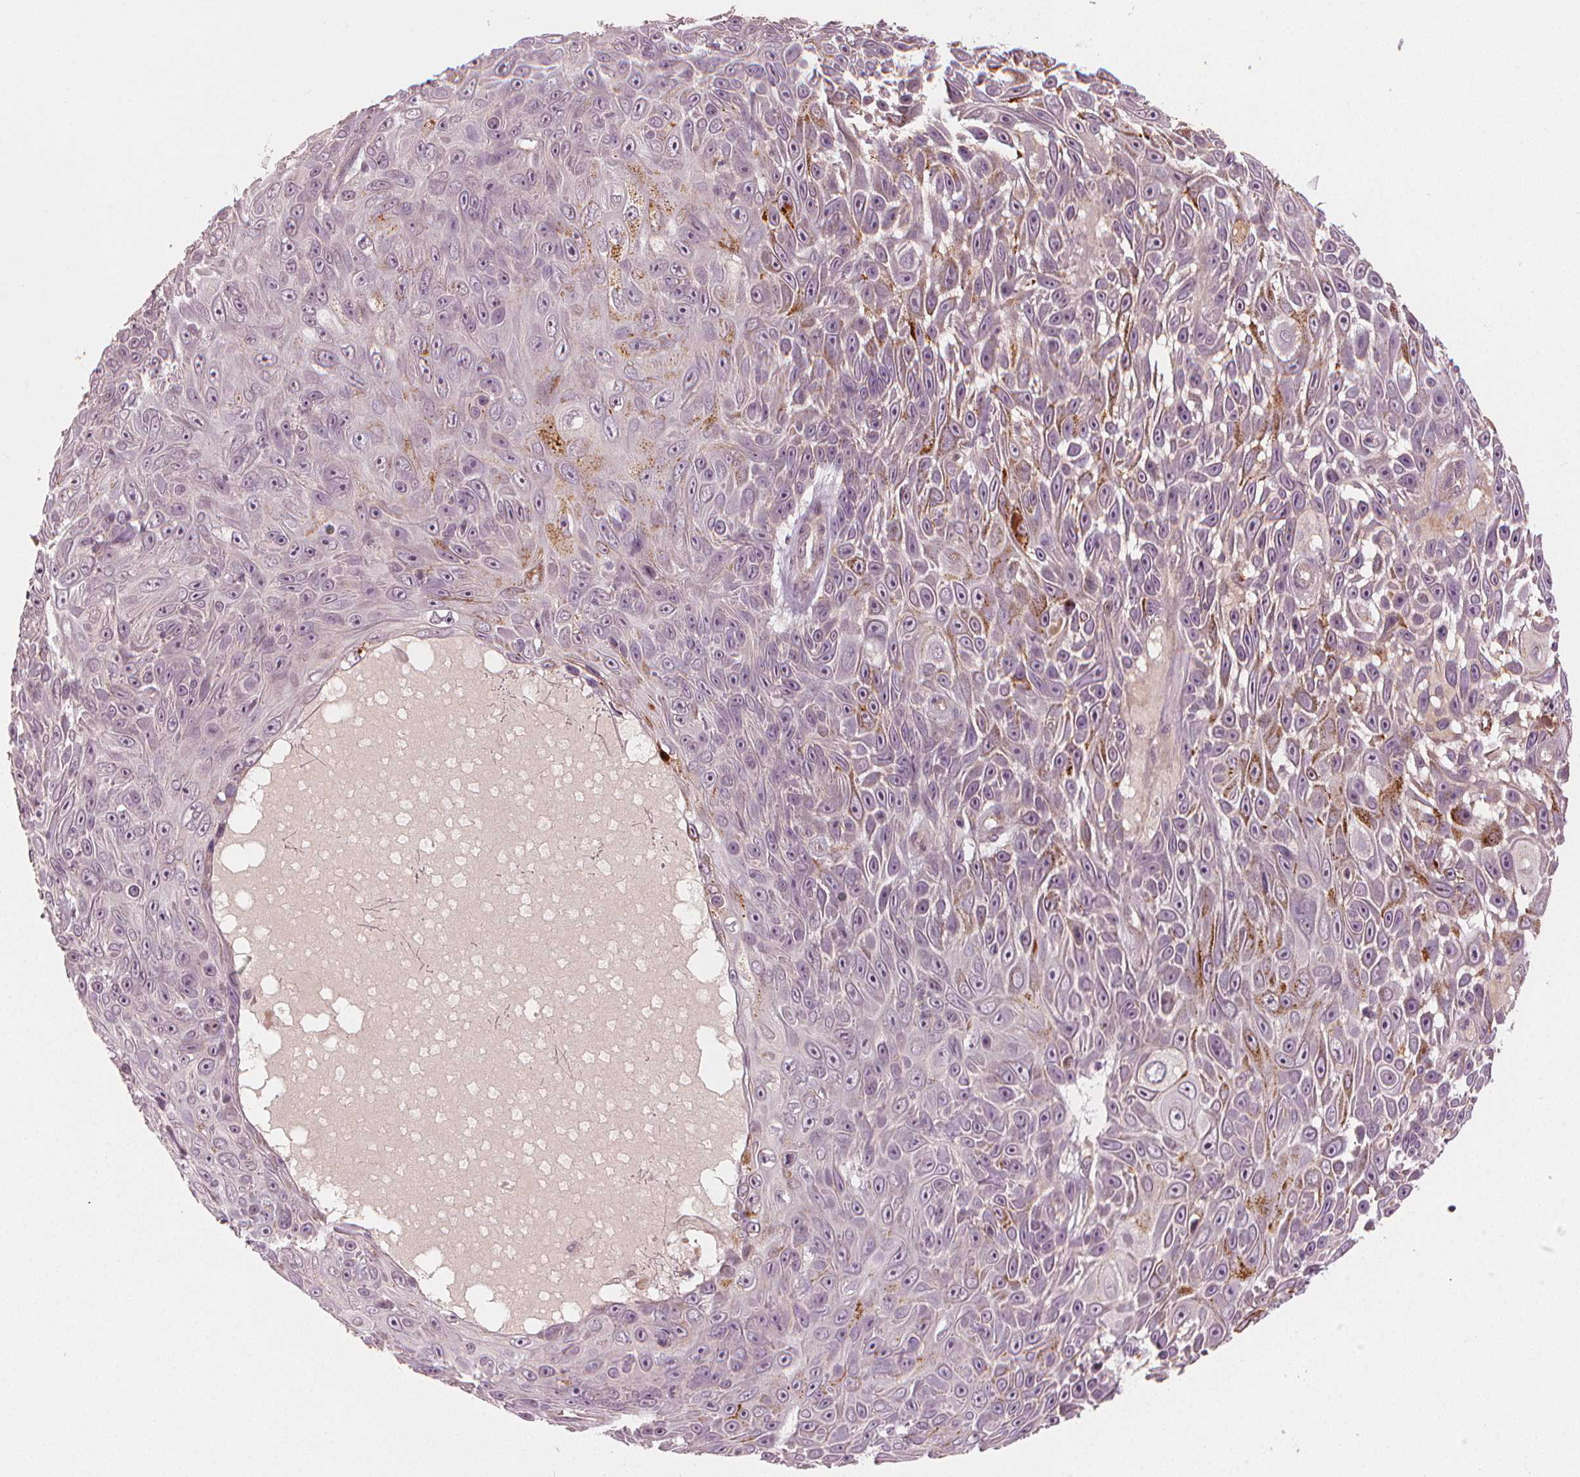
{"staining": {"intensity": "strong", "quantity": "<25%", "location": "cytoplasmic/membranous"}, "tissue": "skin cancer", "cell_type": "Tumor cells", "image_type": "cancer", "snomed": [{"axis": "morphology", "description": "Squamous cell carcinoma, NOS"}, {"axis": "topography", "description": "Skin"}], "caption": "Strong cytoplasmic/membranous staining is present in about <25% of tumor cells in skin cancer. The staining is performed using DAB brown chromogen to label protein expression. The nuclei are counter-stained blue using hematoxylin.", "gene": "CLBA1", "patient": {"sex": "male", "age": 82}}